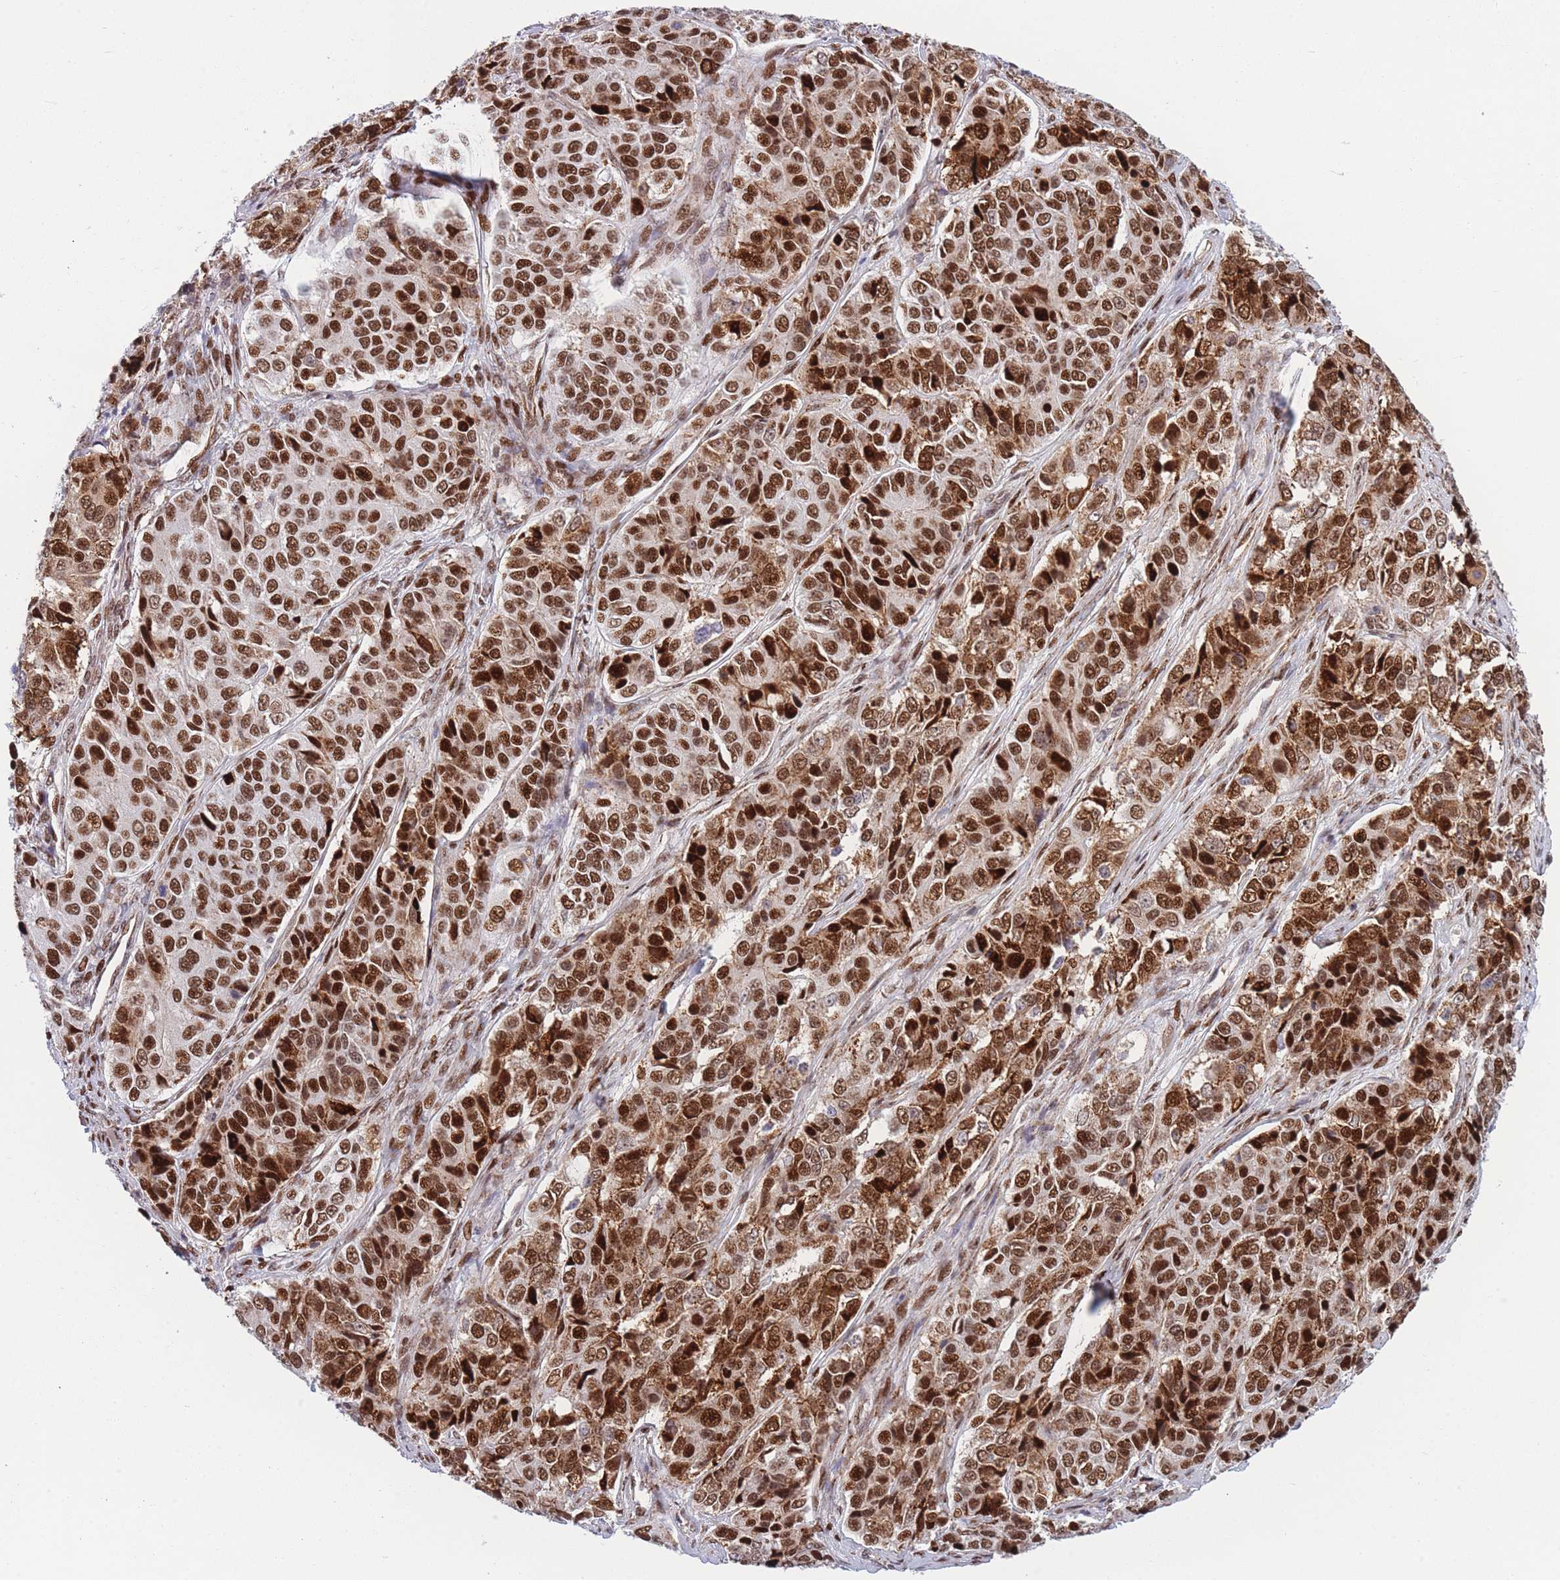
{"staining": {"intensity": "strong", "quantity": ">75%", "location": "cytoplasmic/membranous,nuclear"}, "tissue": "ovarian cancer", "cell_type": "Tumor cells", "image_type": "cancer", "snomed": [{"axis": "morphology", "description": "Carcinoma, endometroid"}, {"axis": "topography", "description": "Ovary"}], "caption": "This image displays ovarian cancer stained with immunohistochemistry (IHC) to label a protein in brown. The cytoplasmic/membranous and nuclear of tumor cells show strong positivity for the protein. Nuclei are counter-stained blue.", "gene": "DNAJC3", "patient": {"sex": "female", "age": 51}}